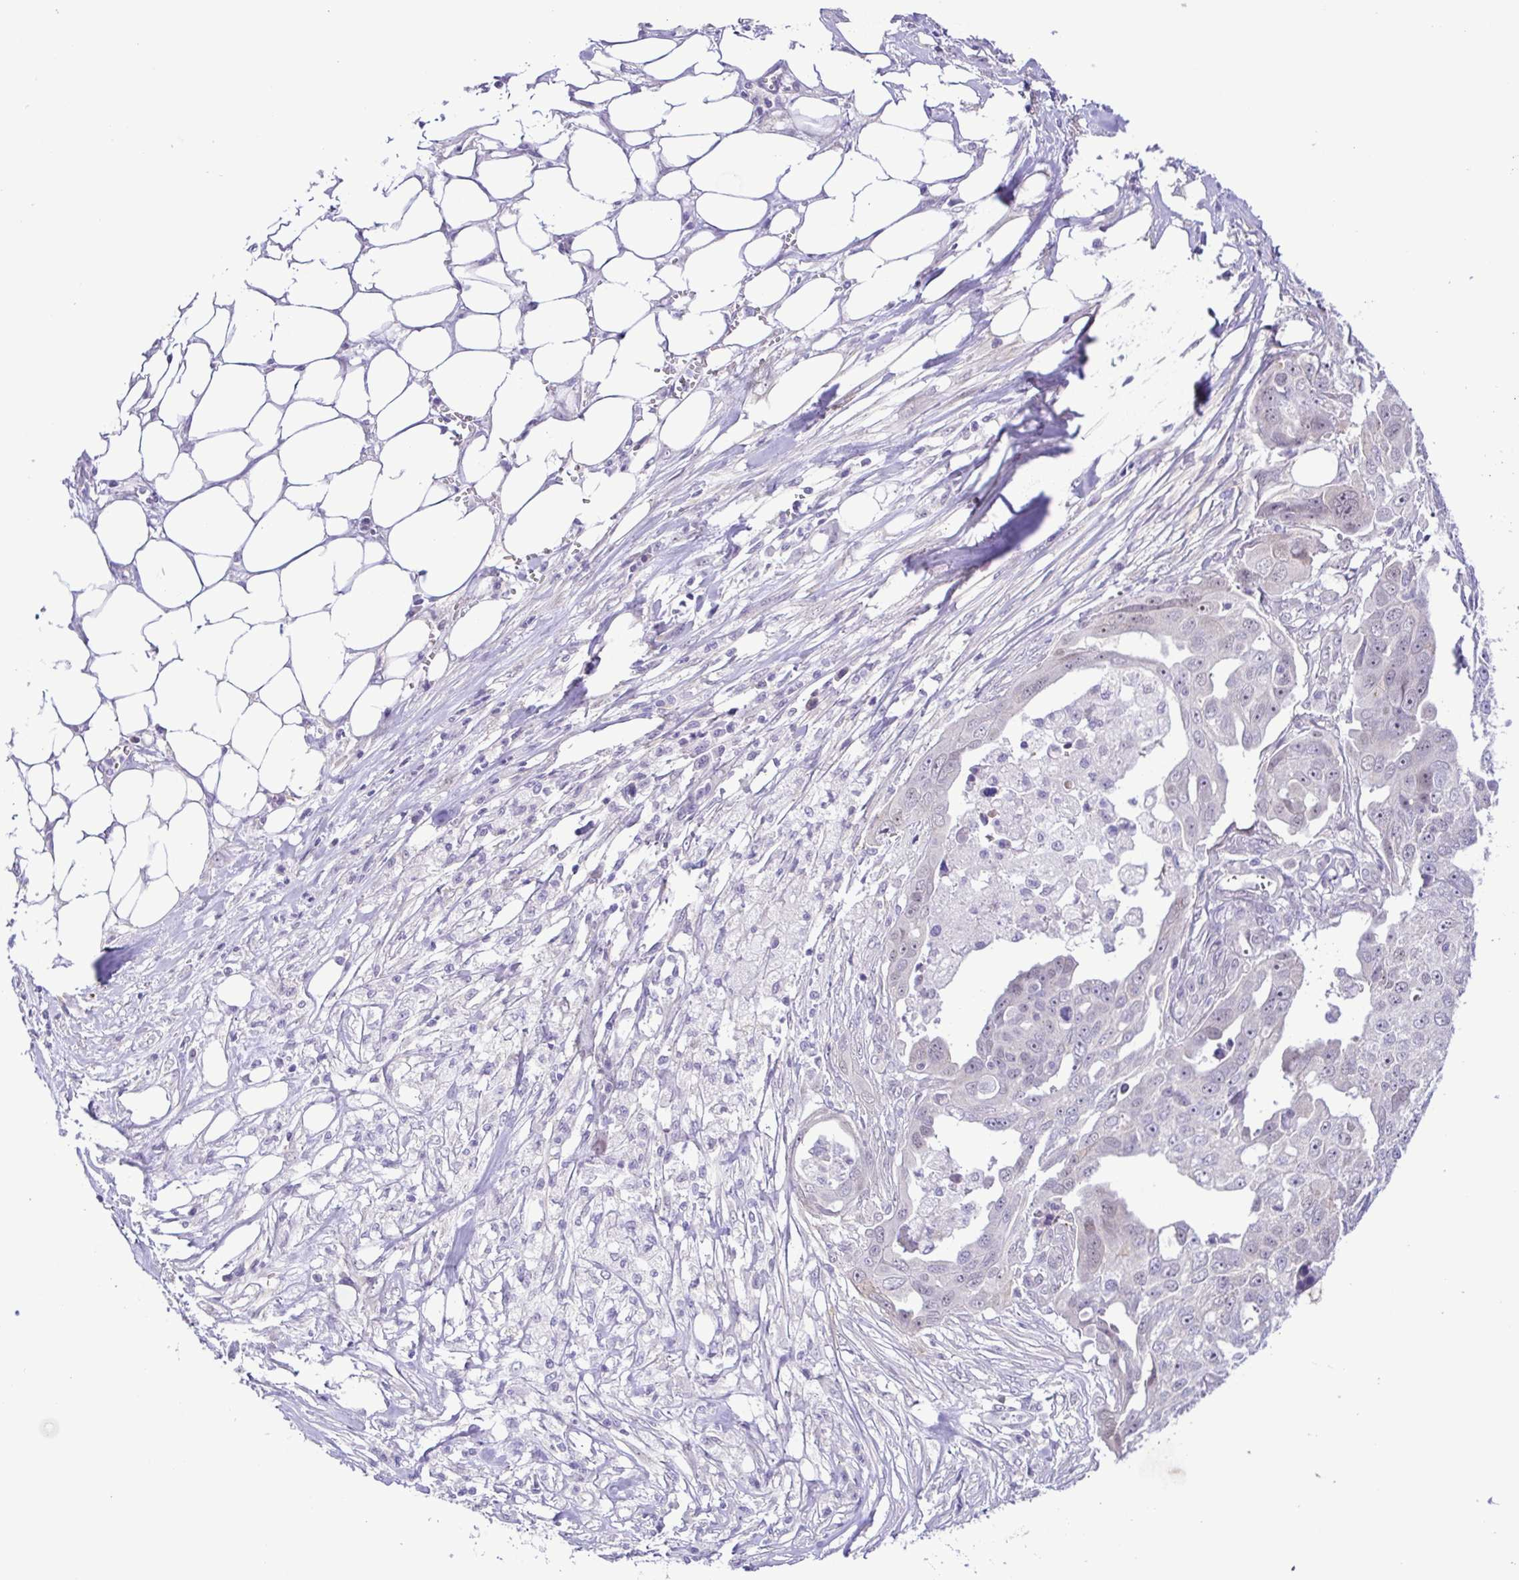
{"staining": {"intensity": "weak", "quantity": "<25%", "location": "cytoplasmic/membranous"}, "tissue": "ovarian cancer", "cell_type": "Tumor cells", "image_type": "cancer", "snomed": [{"axis": "morphology", "description": "Carcinoma, endometroid"}, {"axis": "topography", "description": "Ovary"}], "caption": "Ovarian cancer (endometroid carcinoma) was stained to show a protein in brown. There is no significant expression in tumor cells. (IHC, brightfield microscopy, high magnification).", "gene": "DCLK2", "patient": {"sex": "female", "age": 70}}